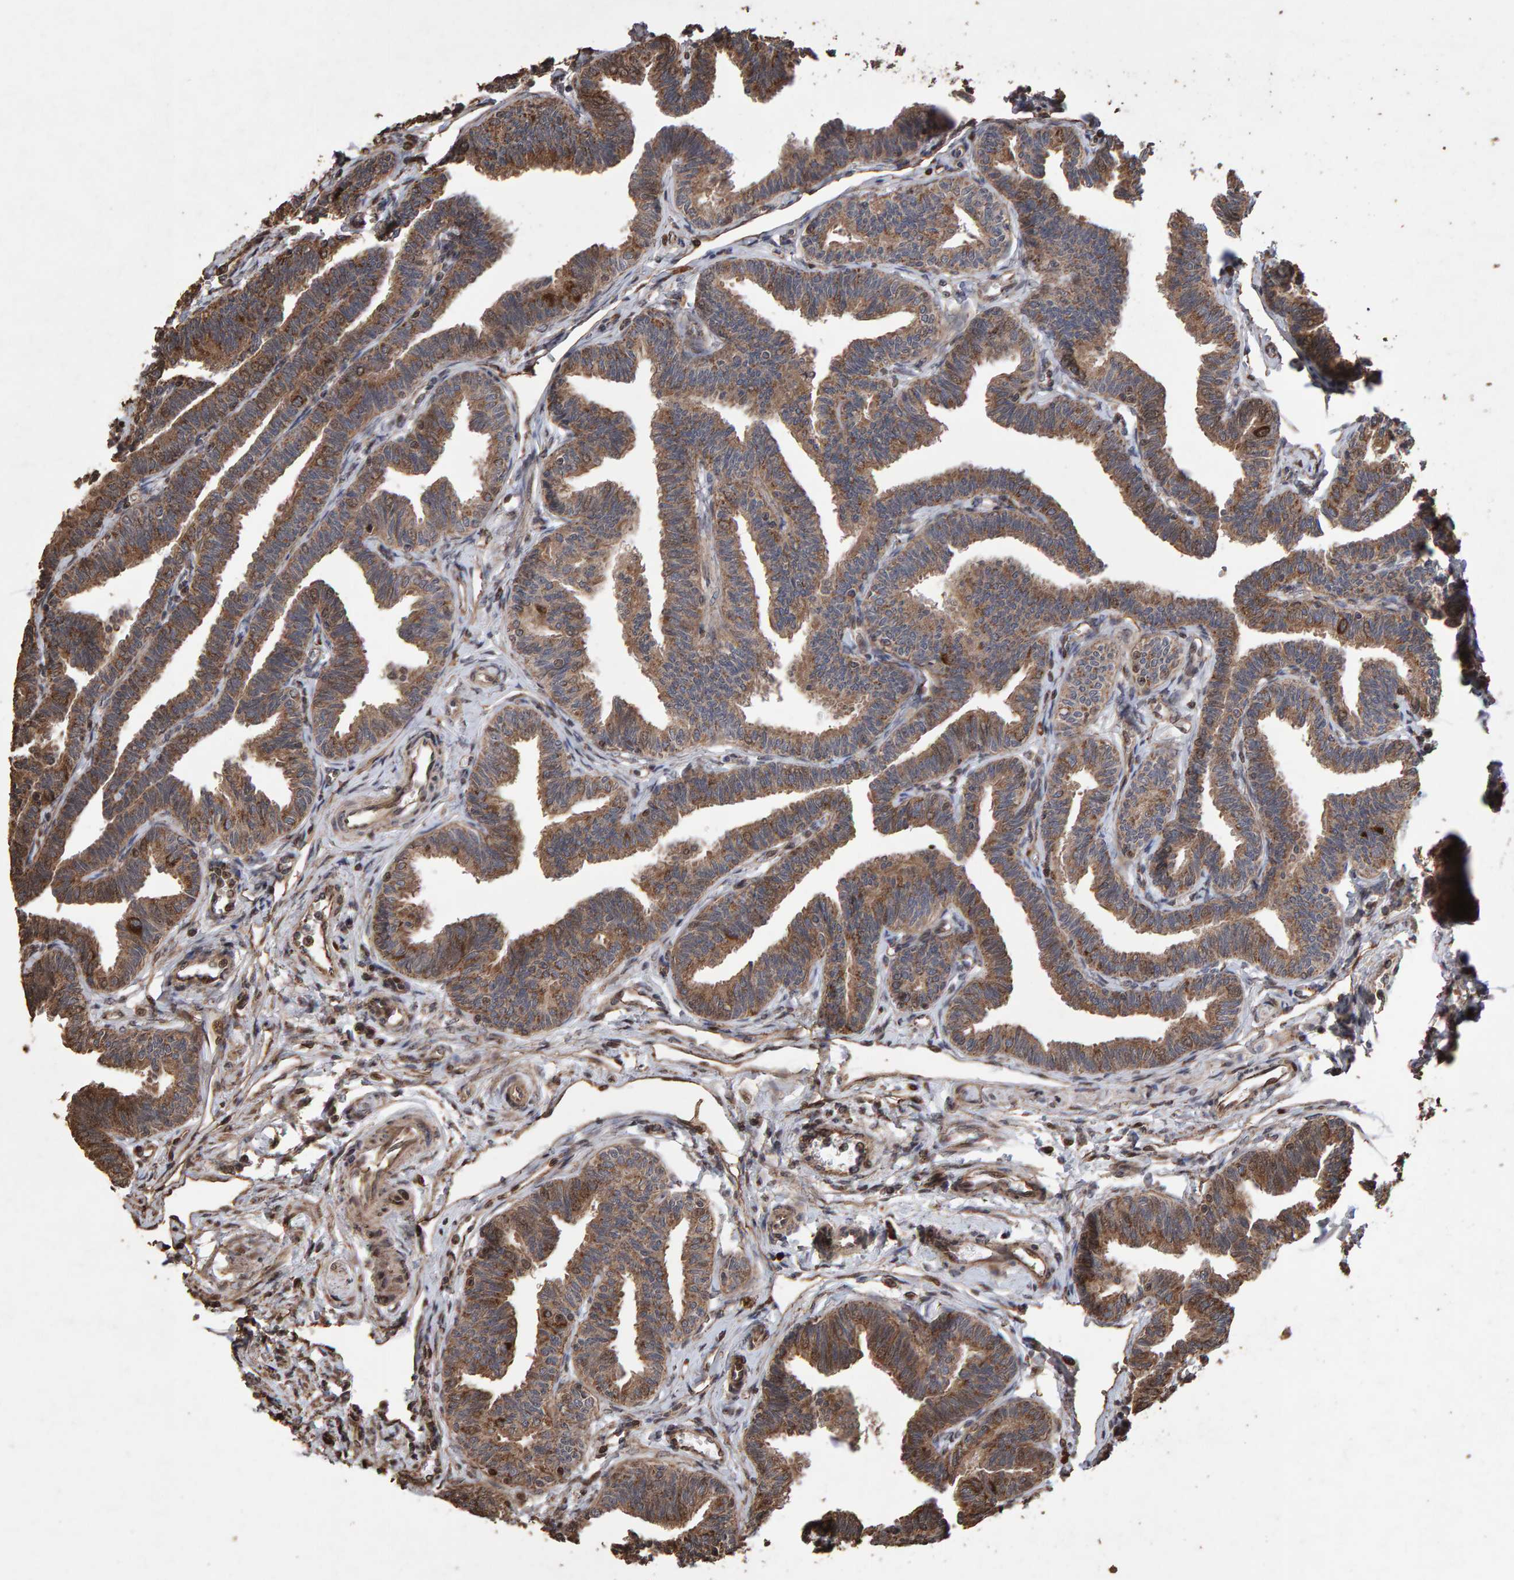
{"staining": {"intensity": "moderate", "quantity": ">75%", "location": "cytoplasmic/membranous"}, "tissue": "fallopian tube", "cell_type": "Glandular cells", "image_type": "normal", "snomed": [{"axis": "morphology", "description": "Normal tissue, NOS"}, {"axis": "topography", "description": "Fallopian tube"}, {"axis": "topography", "description": "Ovary"}], "caption": "Immunohistochemical staining of benign human fallopian tube displays moderate cytoplasmic/membranous protein staining in approximately >75% of glandular cells. The staining was performed using DAB, with brown indicating positive protein expression. Nuclei are stained blue with hematoxylin.", "gene": "OSBP2", "patient": {"sex": "female", "age": 23}}